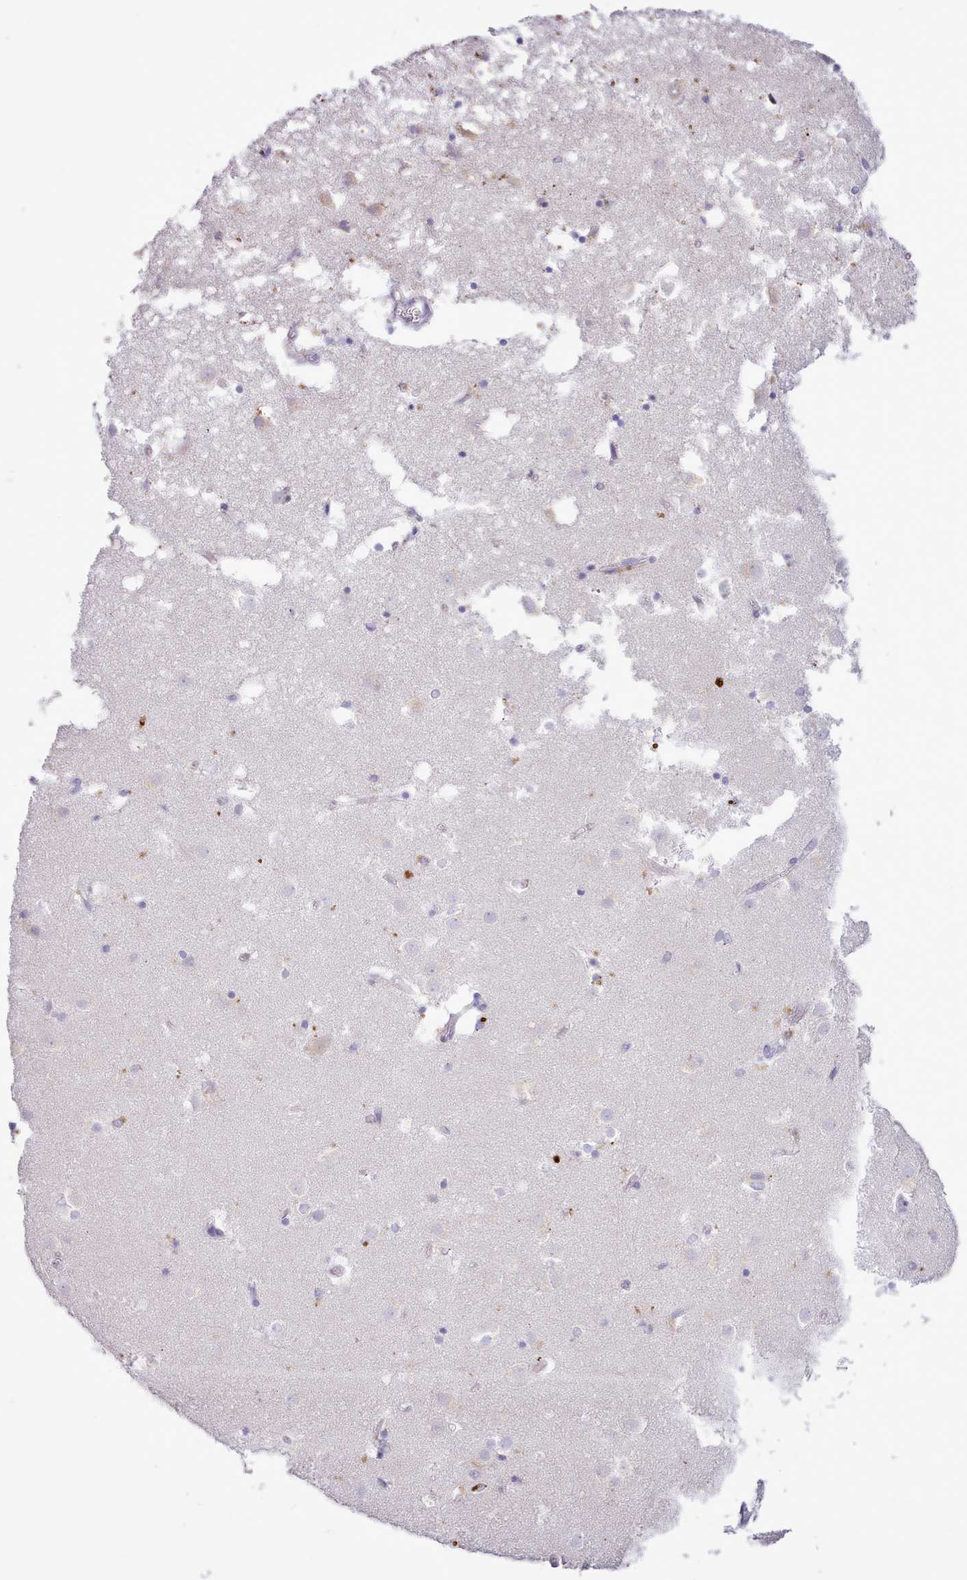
{"staining": {"intensity": "negative", "quantity": "none", "location": "none"}, "tissue": "caudate", "cell_type": "Glial cells", "image_type": "normal", "snomed": [{"axis": "morphology", "description": "Normal tissue, NOS"}, {"axis": "topography", "description": "Lateral ventricle wall"}], "caption": "DAB immunohistochemical staining of benign caudate demonstrates no significant positivity in glial cells.", "gene": "SRD5A1", "patient": {"sex": "male", "age": 70}}